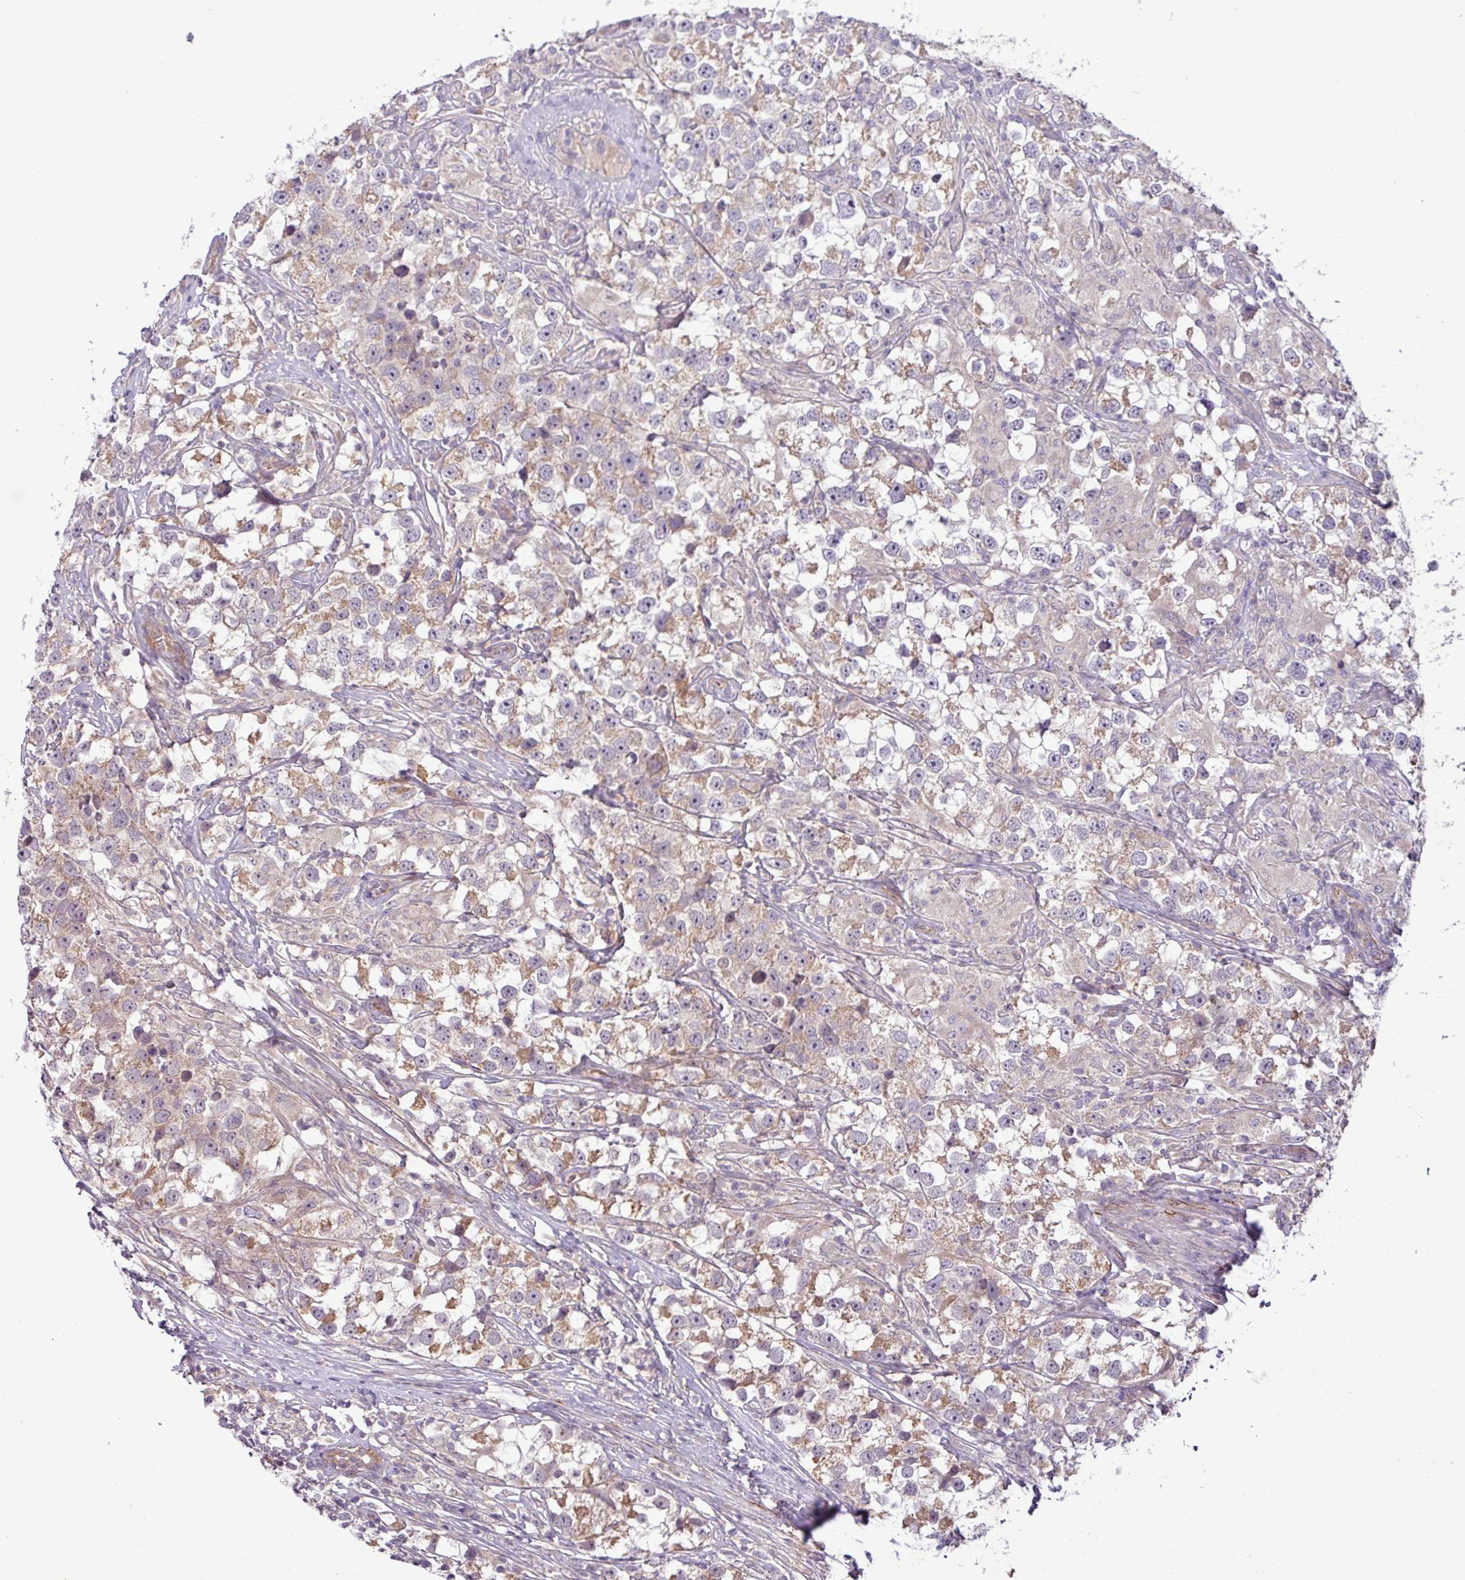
{"staining": {"intensity": "moderate", "quantity": "25%-75%", "location": "cytoplasmic/membranous"}, "tissue": "testis cancer", "cell_type": "Tumor cells", "image_type": "cancer", "snomed": [{"axis": "morphology", "description": "Seminoma, NOS"}, {"axis": "topography", "description": "Testis"}], "caption": "There is medium levels of moderate cytoplasmic/membranous staining in tumor cells of testis cancer, as demonstrated by immunohistochemical staining (brown color).", "gene": "XIAP", "patient": {"sex": "male", "age": 46}}